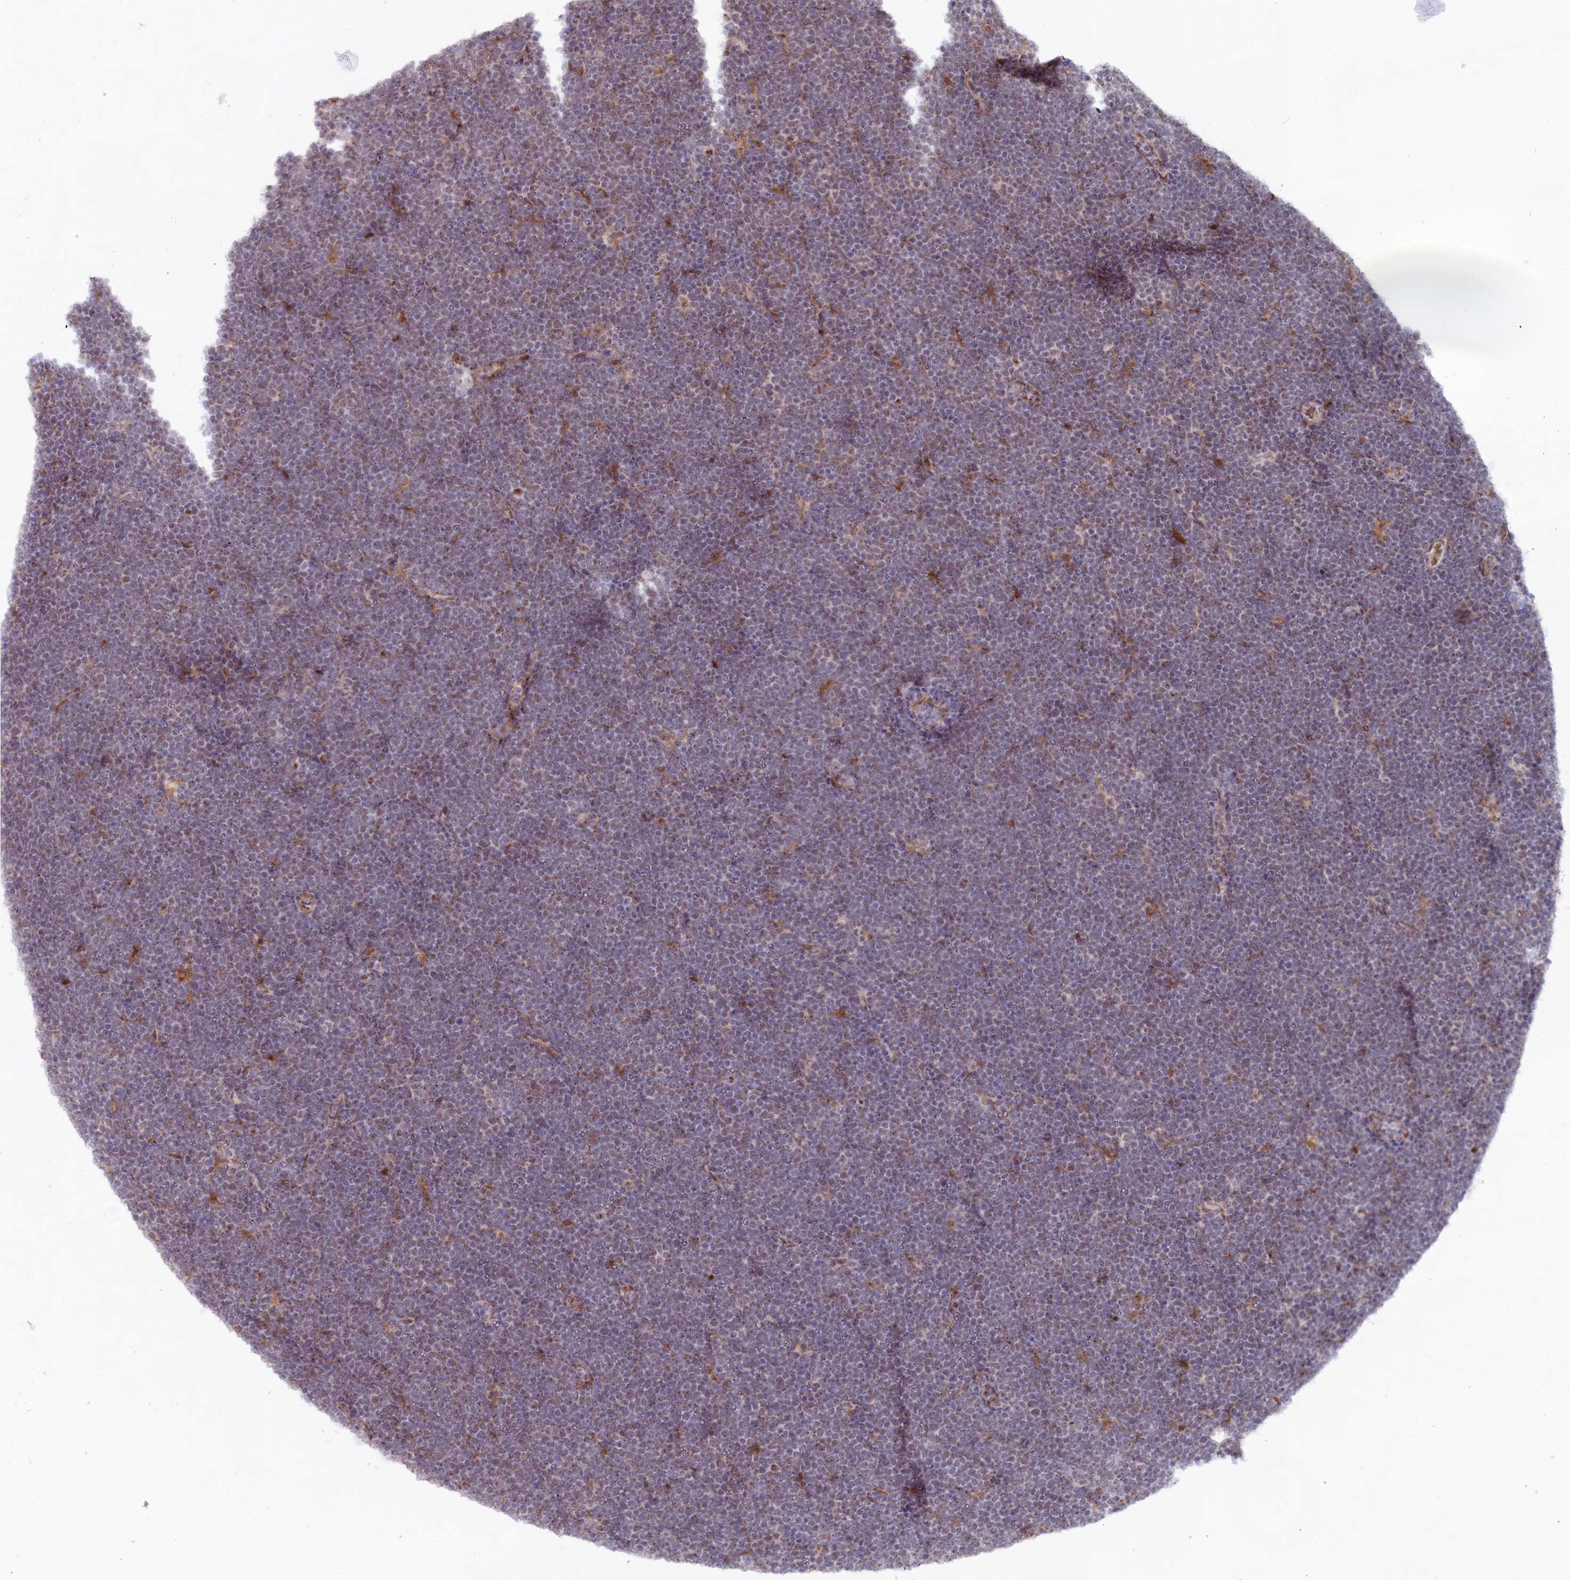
{"staining": {"intensity": "weak", "quantity": "<25%", "location": "nuclear"}, "tissue": "lymphoma", "cell_type": "Tumor cells", "image_type": "cancer", "snomed": [{"axis": "morphology", "description": "Malignant lymphoma, non-Hodgkin's type, High grade"}, {"axis": "topography", "description": "Lymph node"}], "caption": "Tumor cells are negative for protein expression in human lymphoma.", "gene": "C1D", "patient": {"sex": "male", "age": 13}}